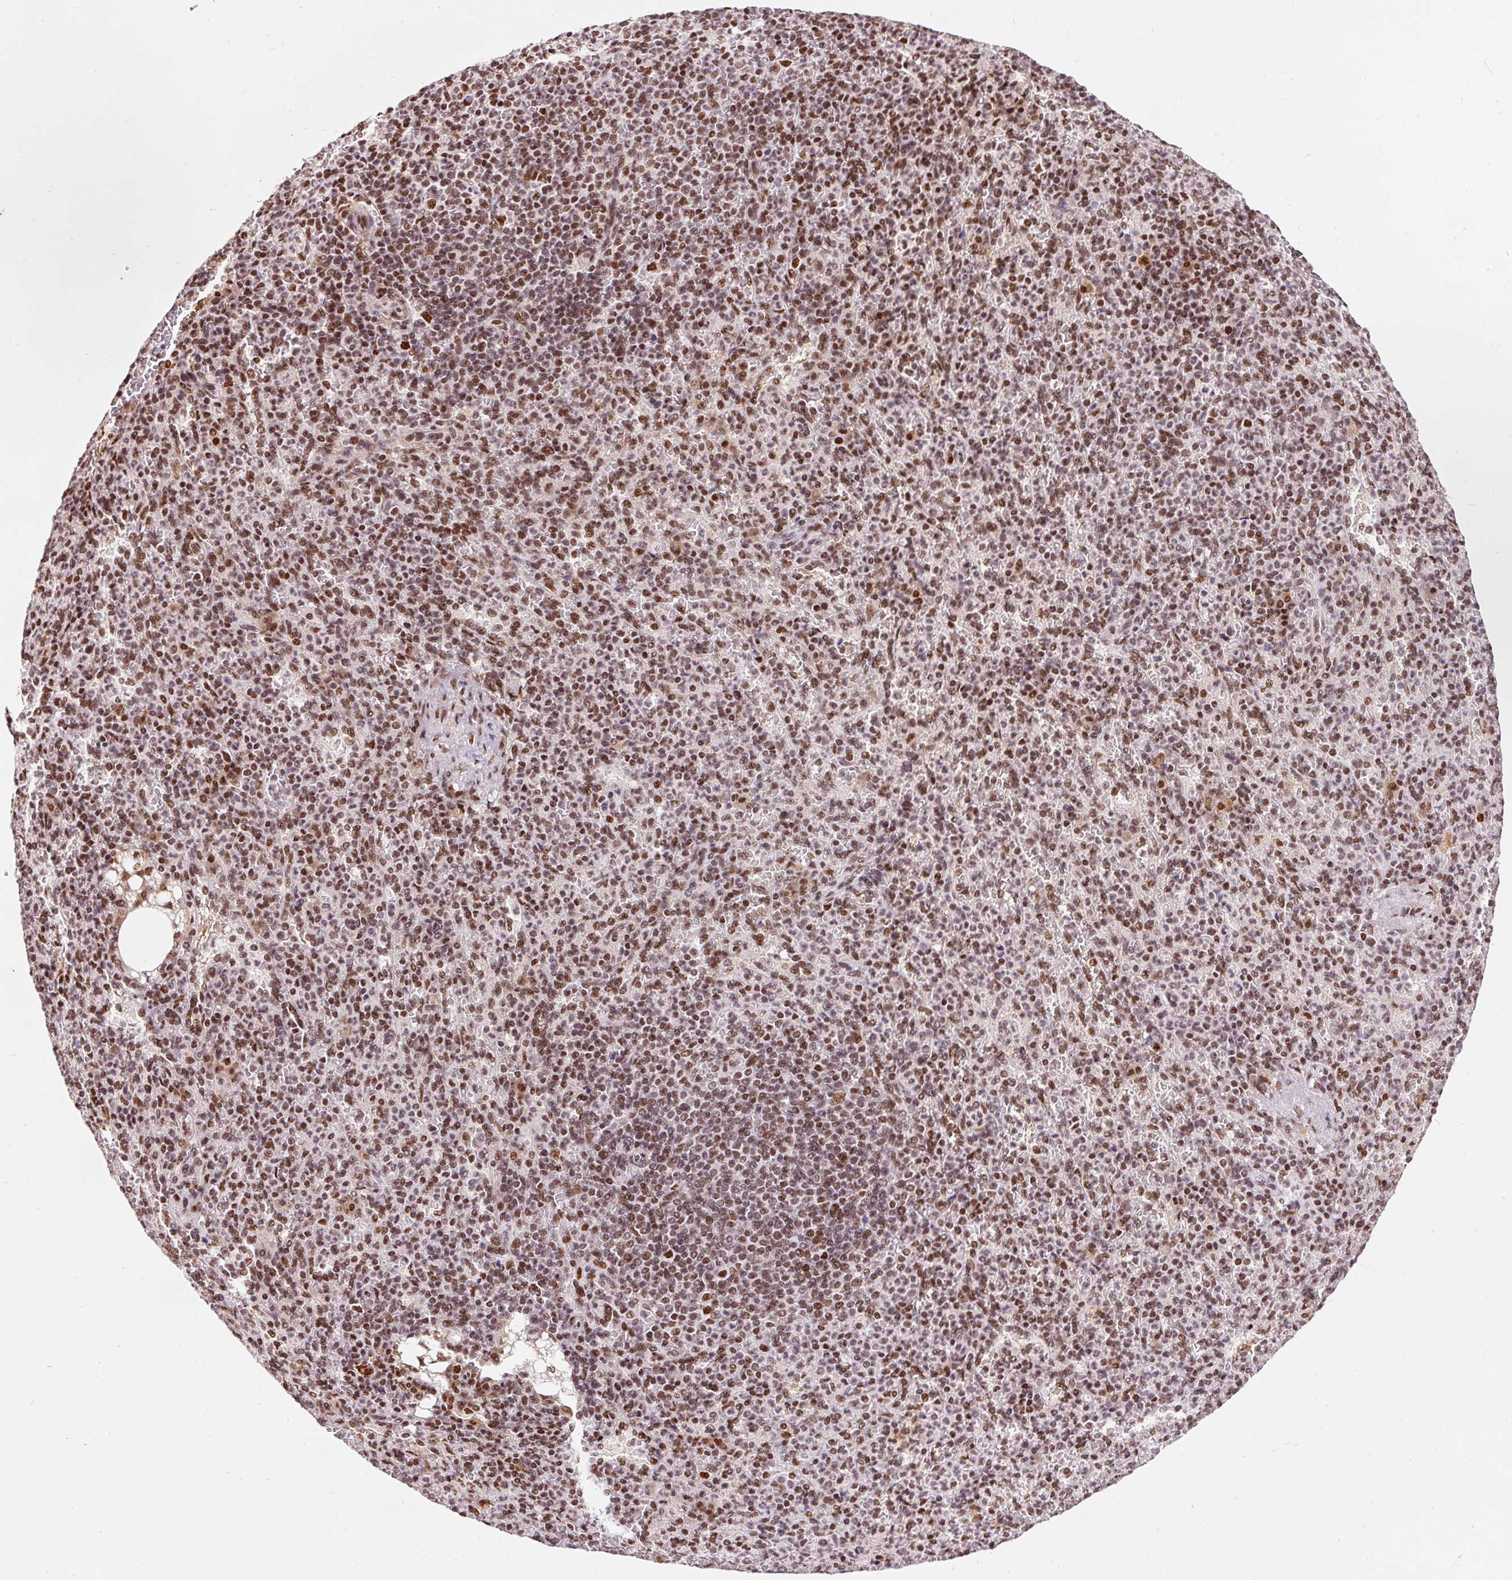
{"staining": {"intensity": "strong", "quantity": ">75%", "location": "nuclear"}, "tissue": "spleen", "cell_type": "Cells in red pulp", "image_type": "normal", "snomed": [{"axis": "morphology", "description": "Normal tissue, NOS"}, {"axis": "topography", "description": "Spleen"}], "caption": "DAB immunohistochemical staining of benign human spleen shows strong nuclear protein positivity in about >75% of cells in red pulp.", "gene": "HNRNPC", "patient": {"sex": "female", "age": 74}}